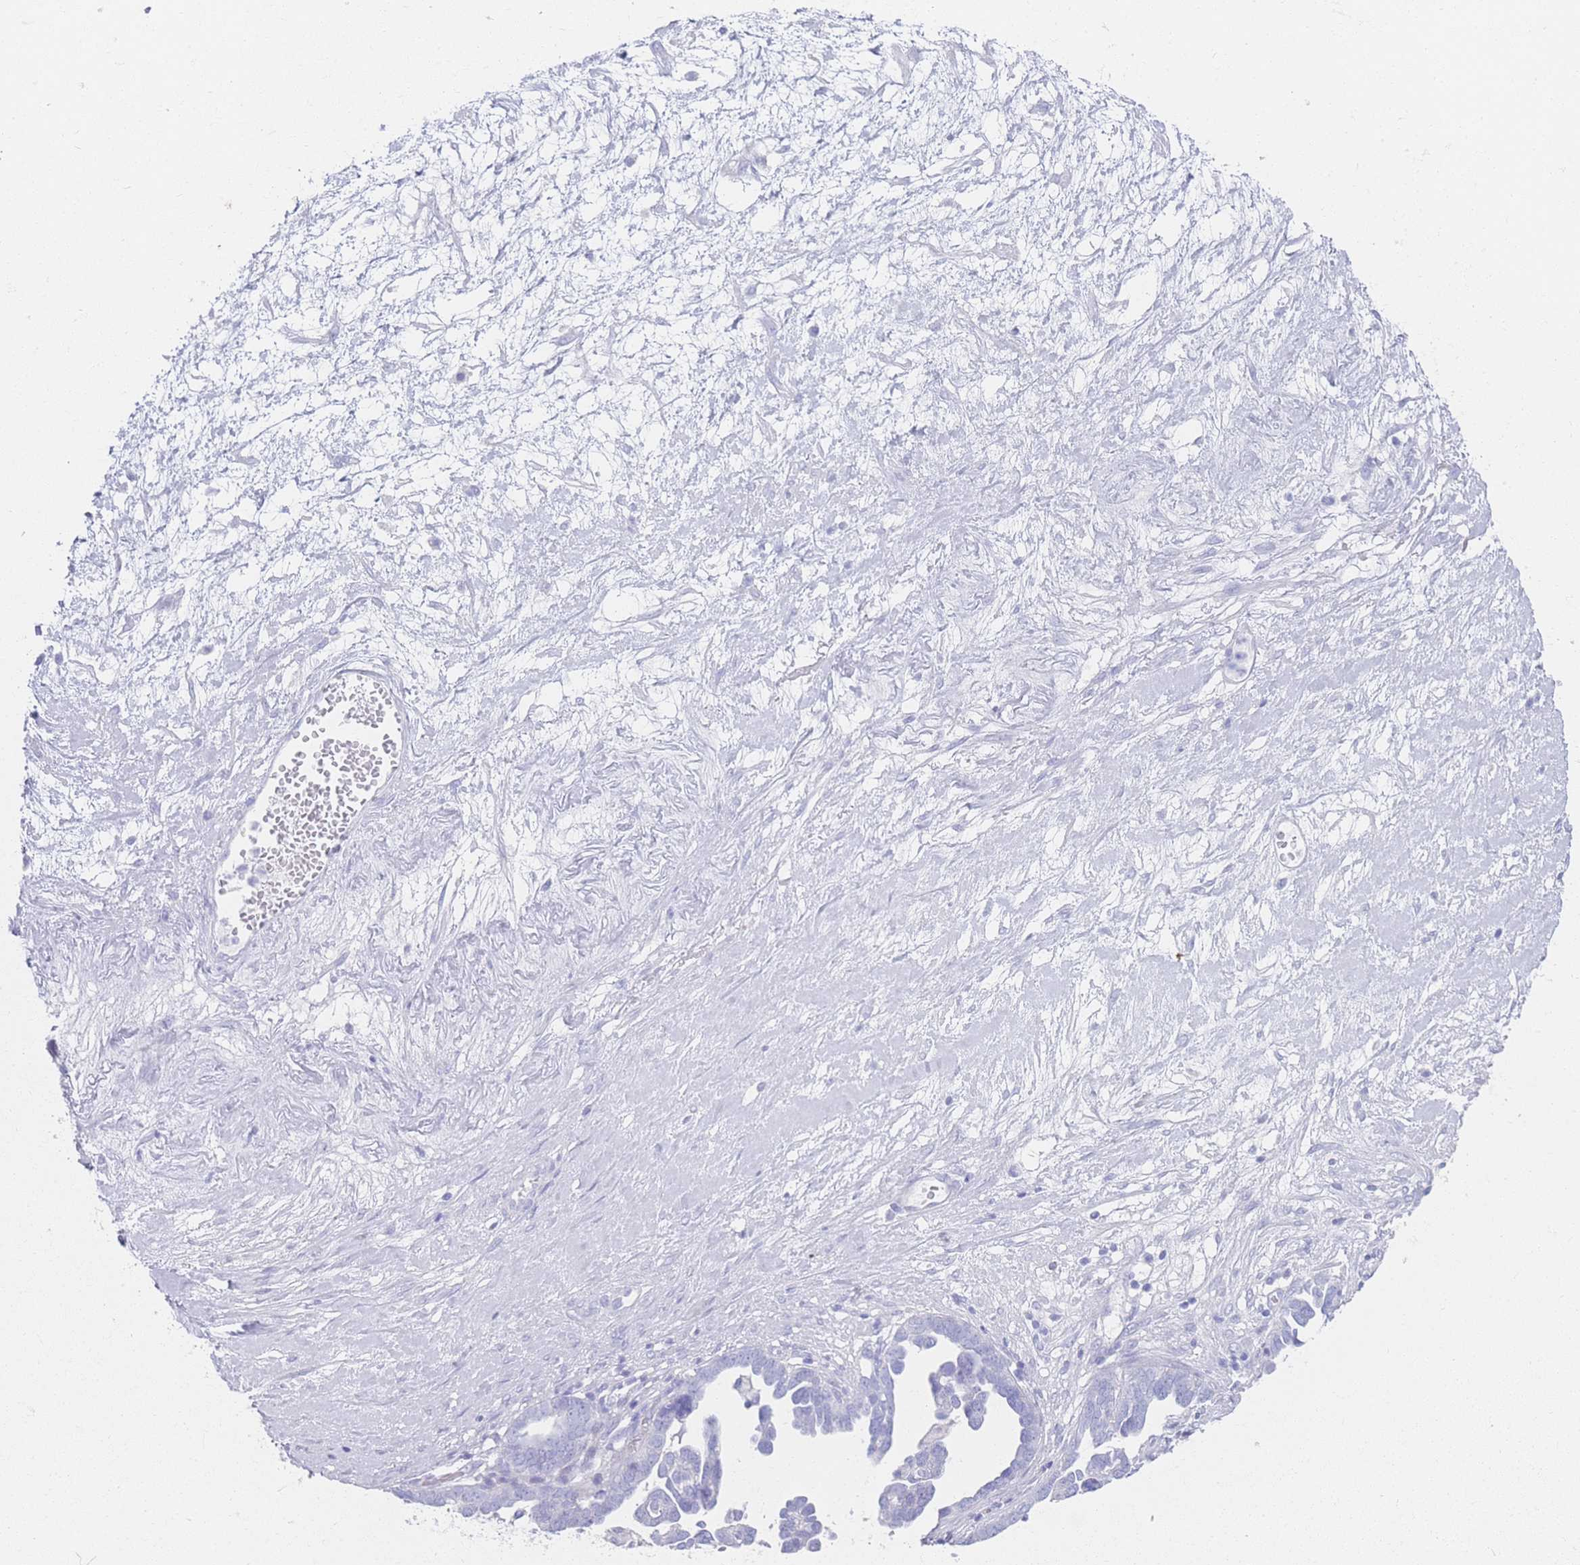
{"staining": {"intensity": "negative", "quantity": "none", "location": "none"}, "tissue": "ovarian cancer", "cell_type": "Tumor cells", "image_type": "cancer", "snomed": [{"axis": "morphology", "description": "Cystadenocarcinoma, serous, NOS"}, {"axis": "topography", "description": "Ovary"}], "caption": "An immunohistochemistry histopathology image of serous cystadenocarcinoma (ovarian) is shown. There is no staining in tumor cells of serous cystadenocarcinoma (ovarian).", "gene": "LRRC37A", "patient": {"sex": "female", "age": 54}}